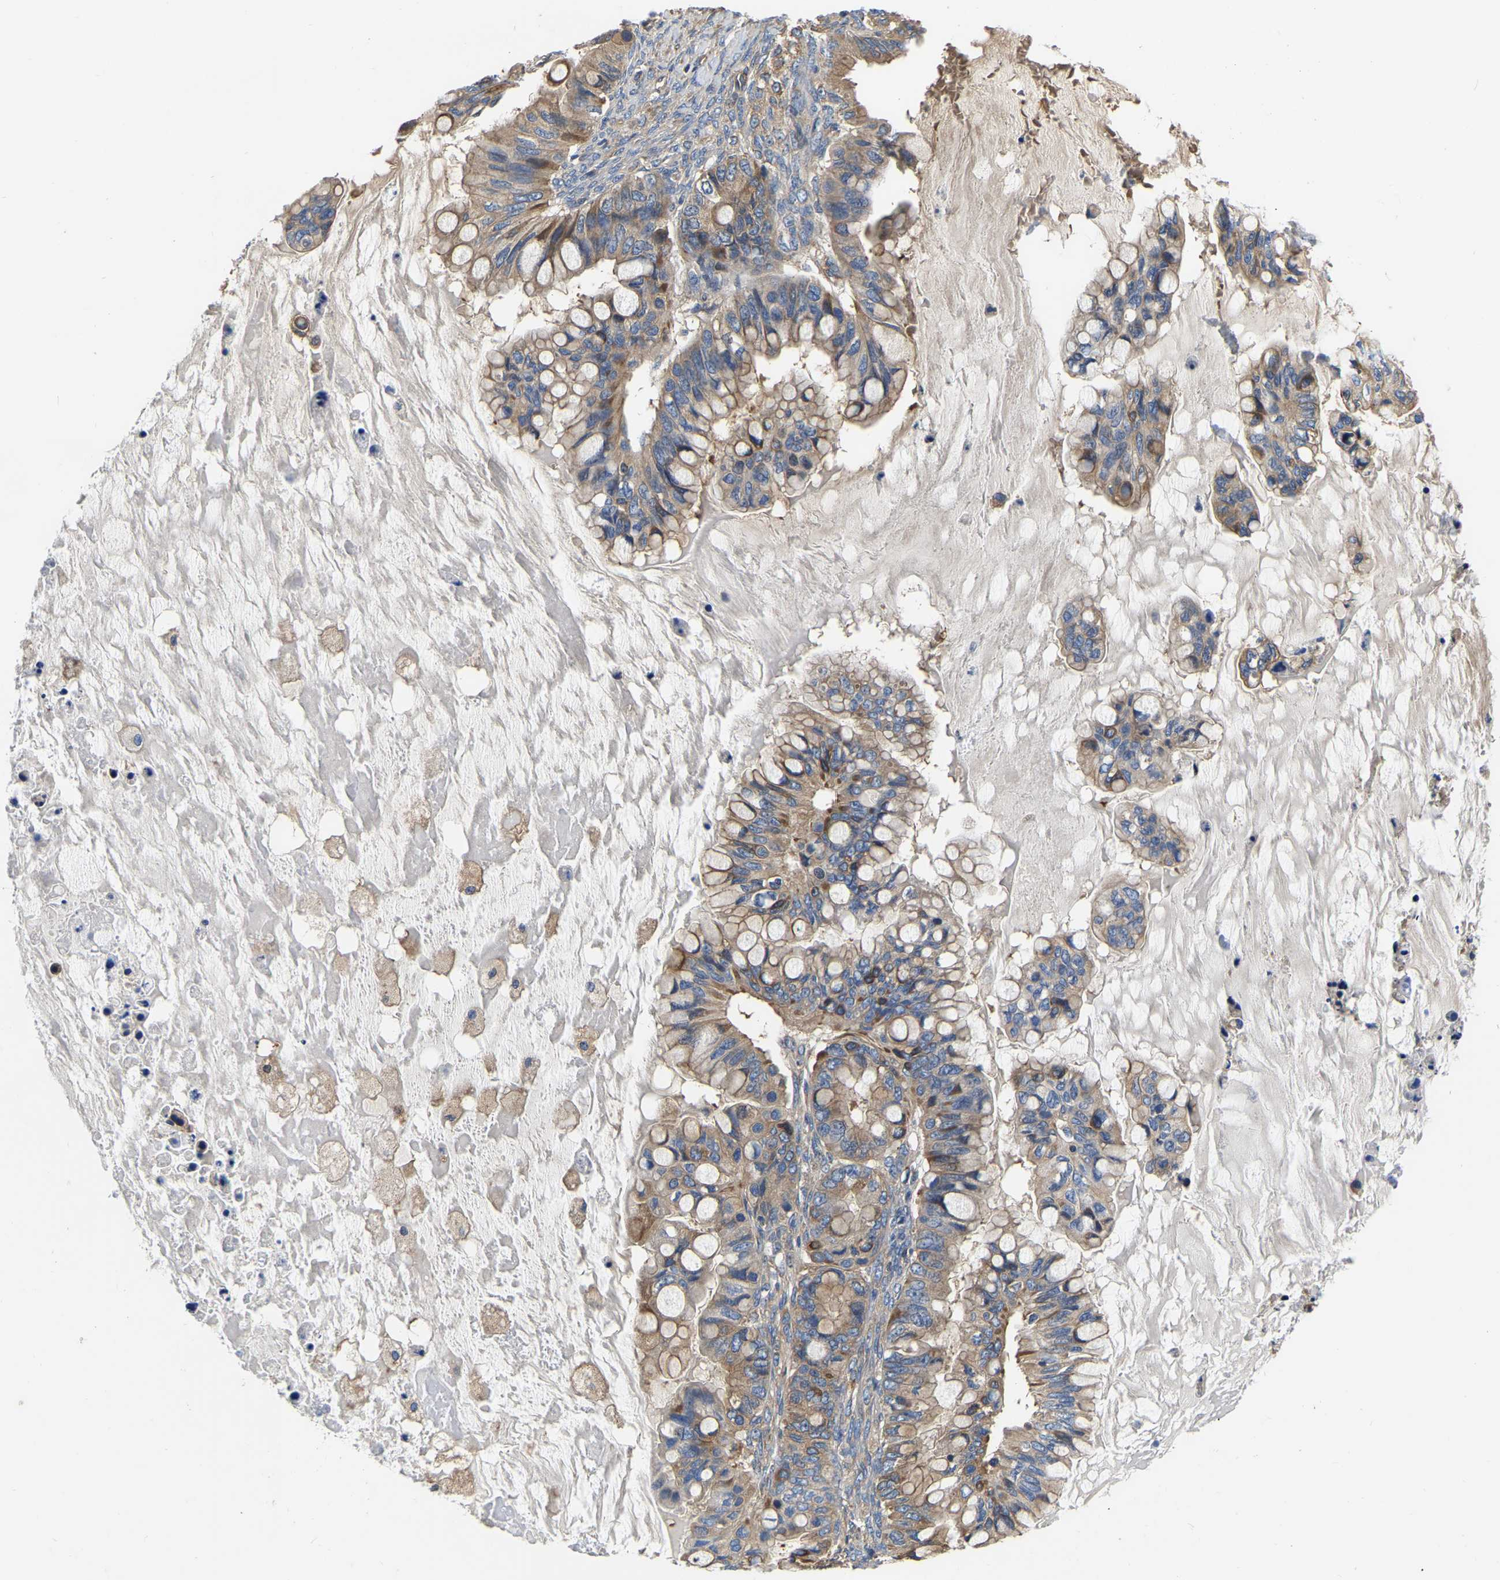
{"staining": {"intensity": "moderate", "quantity": ">75%", "location": "cytoplasmic/membranous"}, "tissue": "ovarian cancer", "cell_type": "Tumor cells", "image_type": "cancer", "snomed": [{"axis": "morphology", "description": "Cystadenocarcinoma, mucinous, NOS"}, {"axis": "topography", "description": "Ovary"}], "caption": "Approximately >75% of tumor cells in human mucinous cystadenocarcinoma (ovarian) display moderate cytoplasmic/membranous protein expression as visualized by brown immunohistochemical staining.", "gene": "GARS1", "patient": {"sex": "female", "age": 80}}